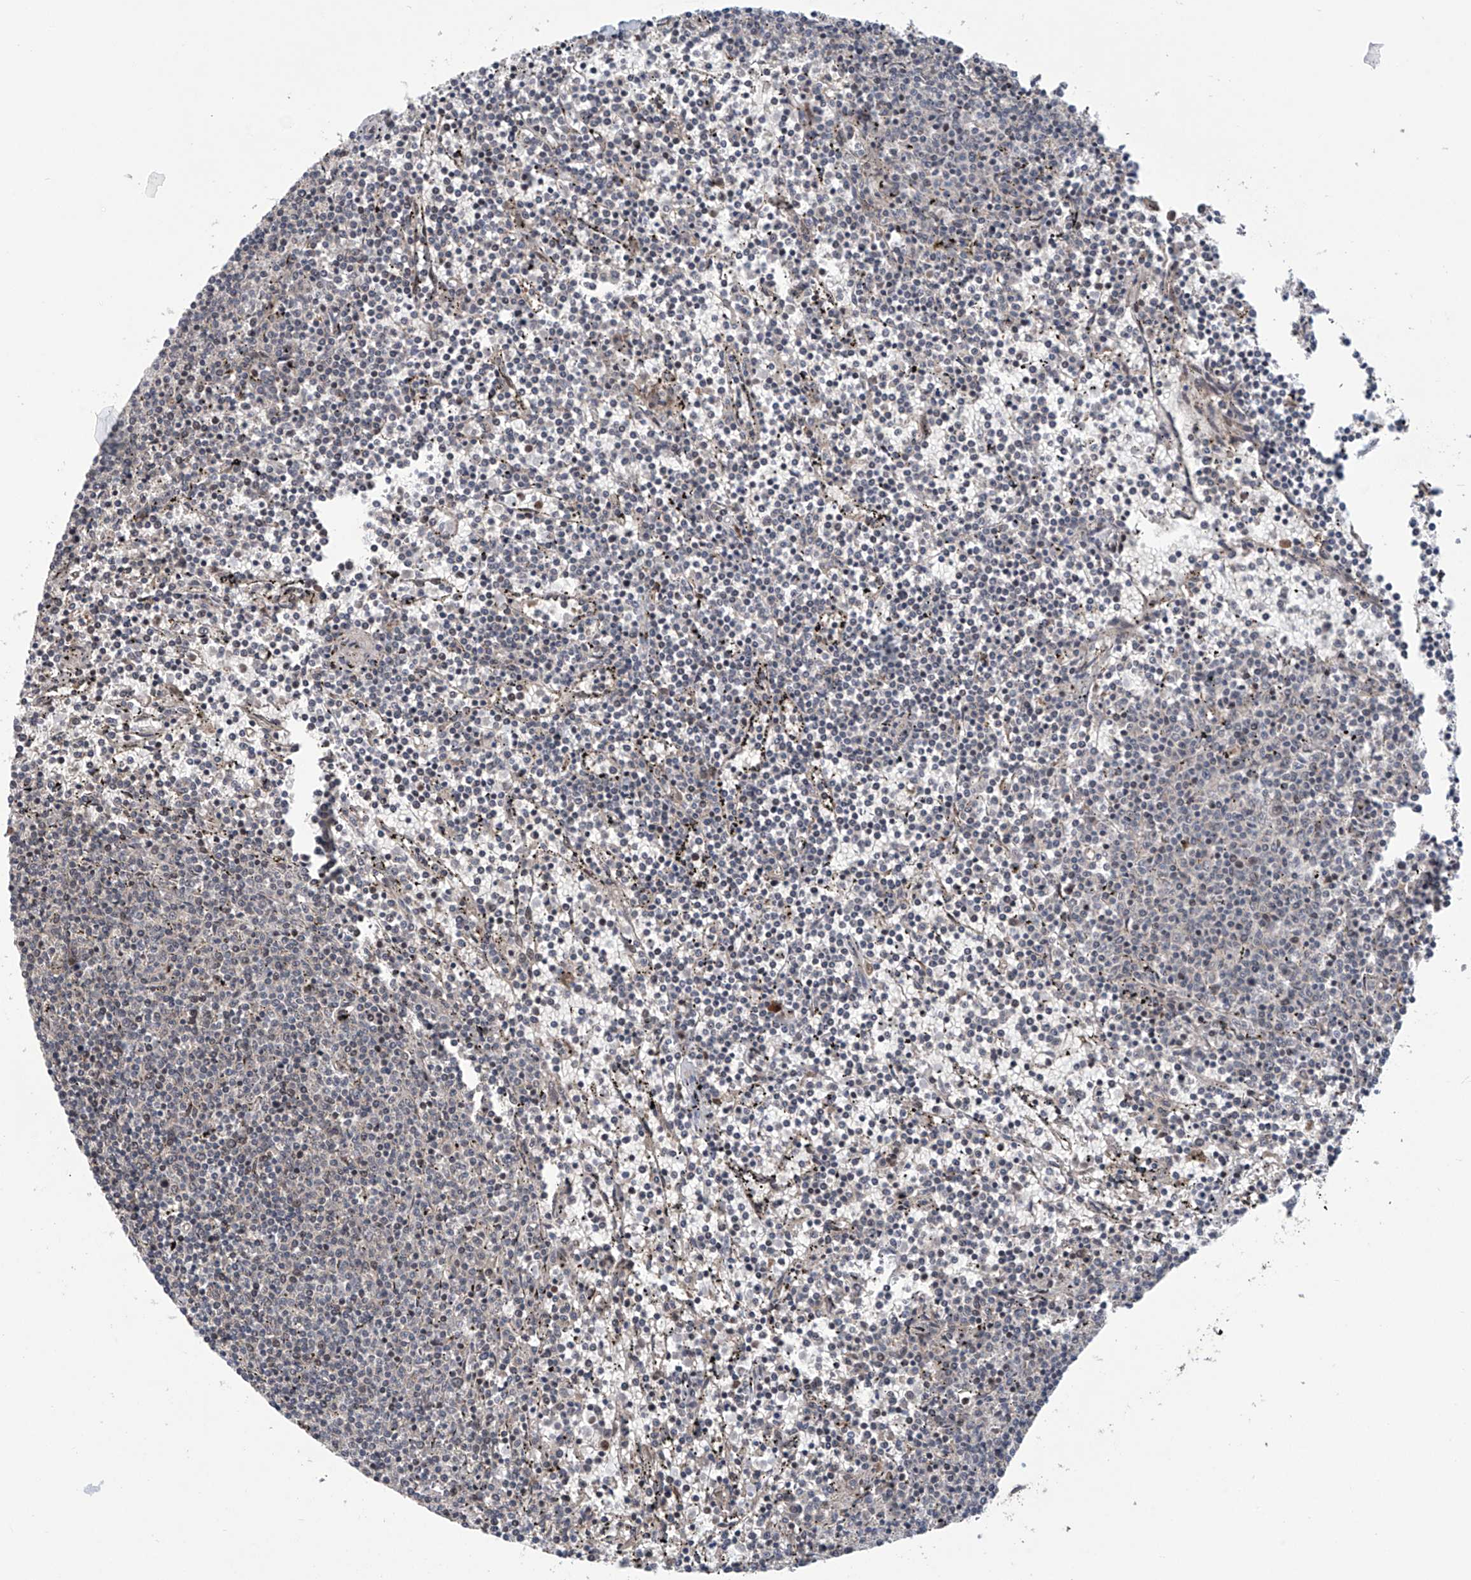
{"staining": {"intensity": "negative", "quantity": "none", "location": "none"}, "tissue": "lymphoma", "cell_type": "Tumor cells", "image_type": "cancer", "snomed": [{"axis": "morphology", "description": "Malignant lymphoma, non-Hodgkin's type, Low grade"}, {"axis": "topography", "description": "Spleen"}], "caption": "The immunohistochemistry (IHC) micrograph has no significant staining in tumor cells of lymphoma tissue.", "gene": "ABHD13", "patient": {"sex": "female", "age": 50}}